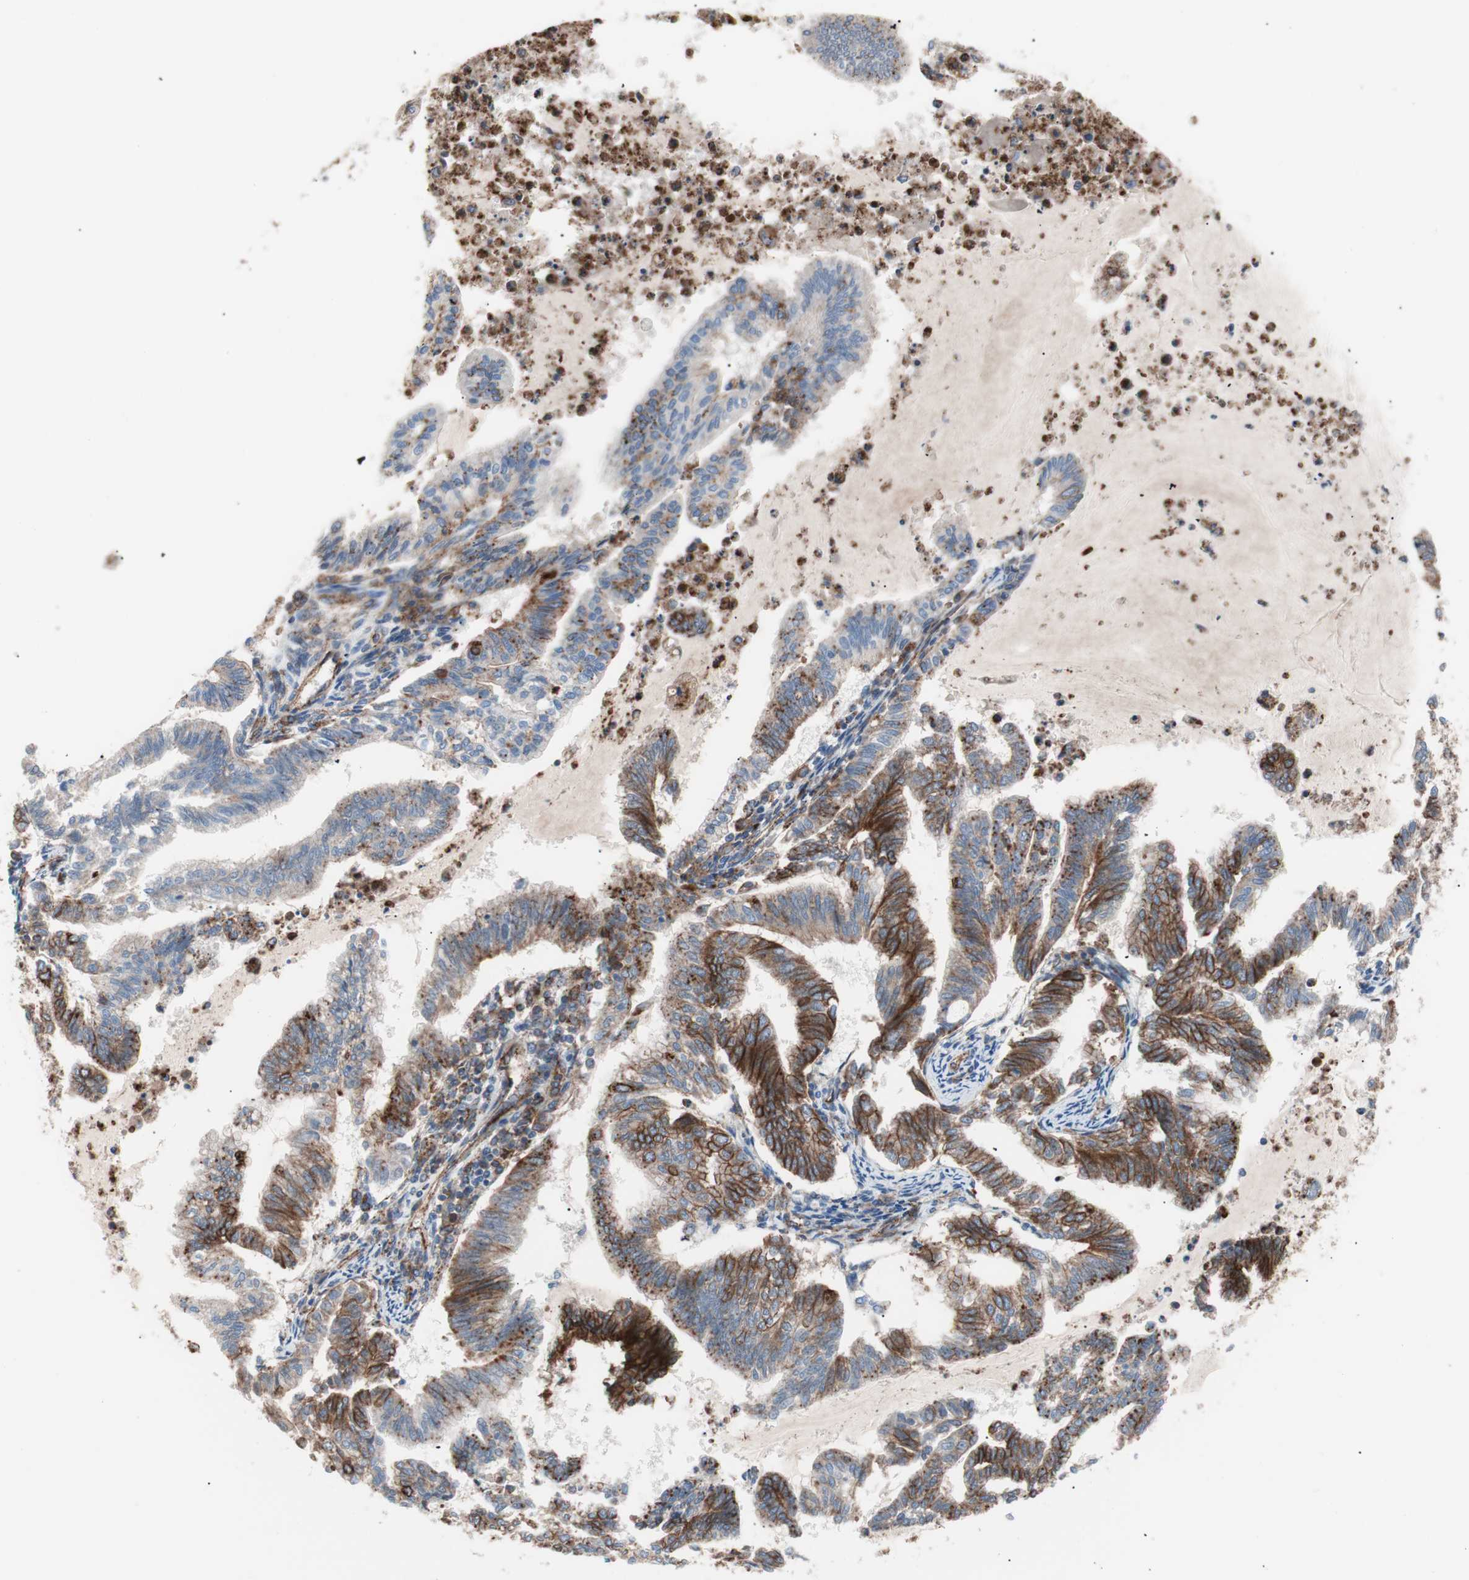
{"staining": {"intensity": "moderate", "quantity": ">75%", "location": "cytoplasmic/membranous"}, "tissue": "endometrial cancer", "cell_type": "Tumor cells", "image_type": "cancer", "snomed": [{"axis": "morphology", "description": "Adenocarcinoma, NOS"}, {"axis": "topography", "description": "Endometrium"}], "caption": "An IHC image of tumor tissue is shown. Protein staining in brown labels moderate cytoplasmic/membranous positivity in adenocarcinoma (endometrial) within tumor cells.", "gene": "FLOT2", "patient": {"sex": "female", "age": 79}}